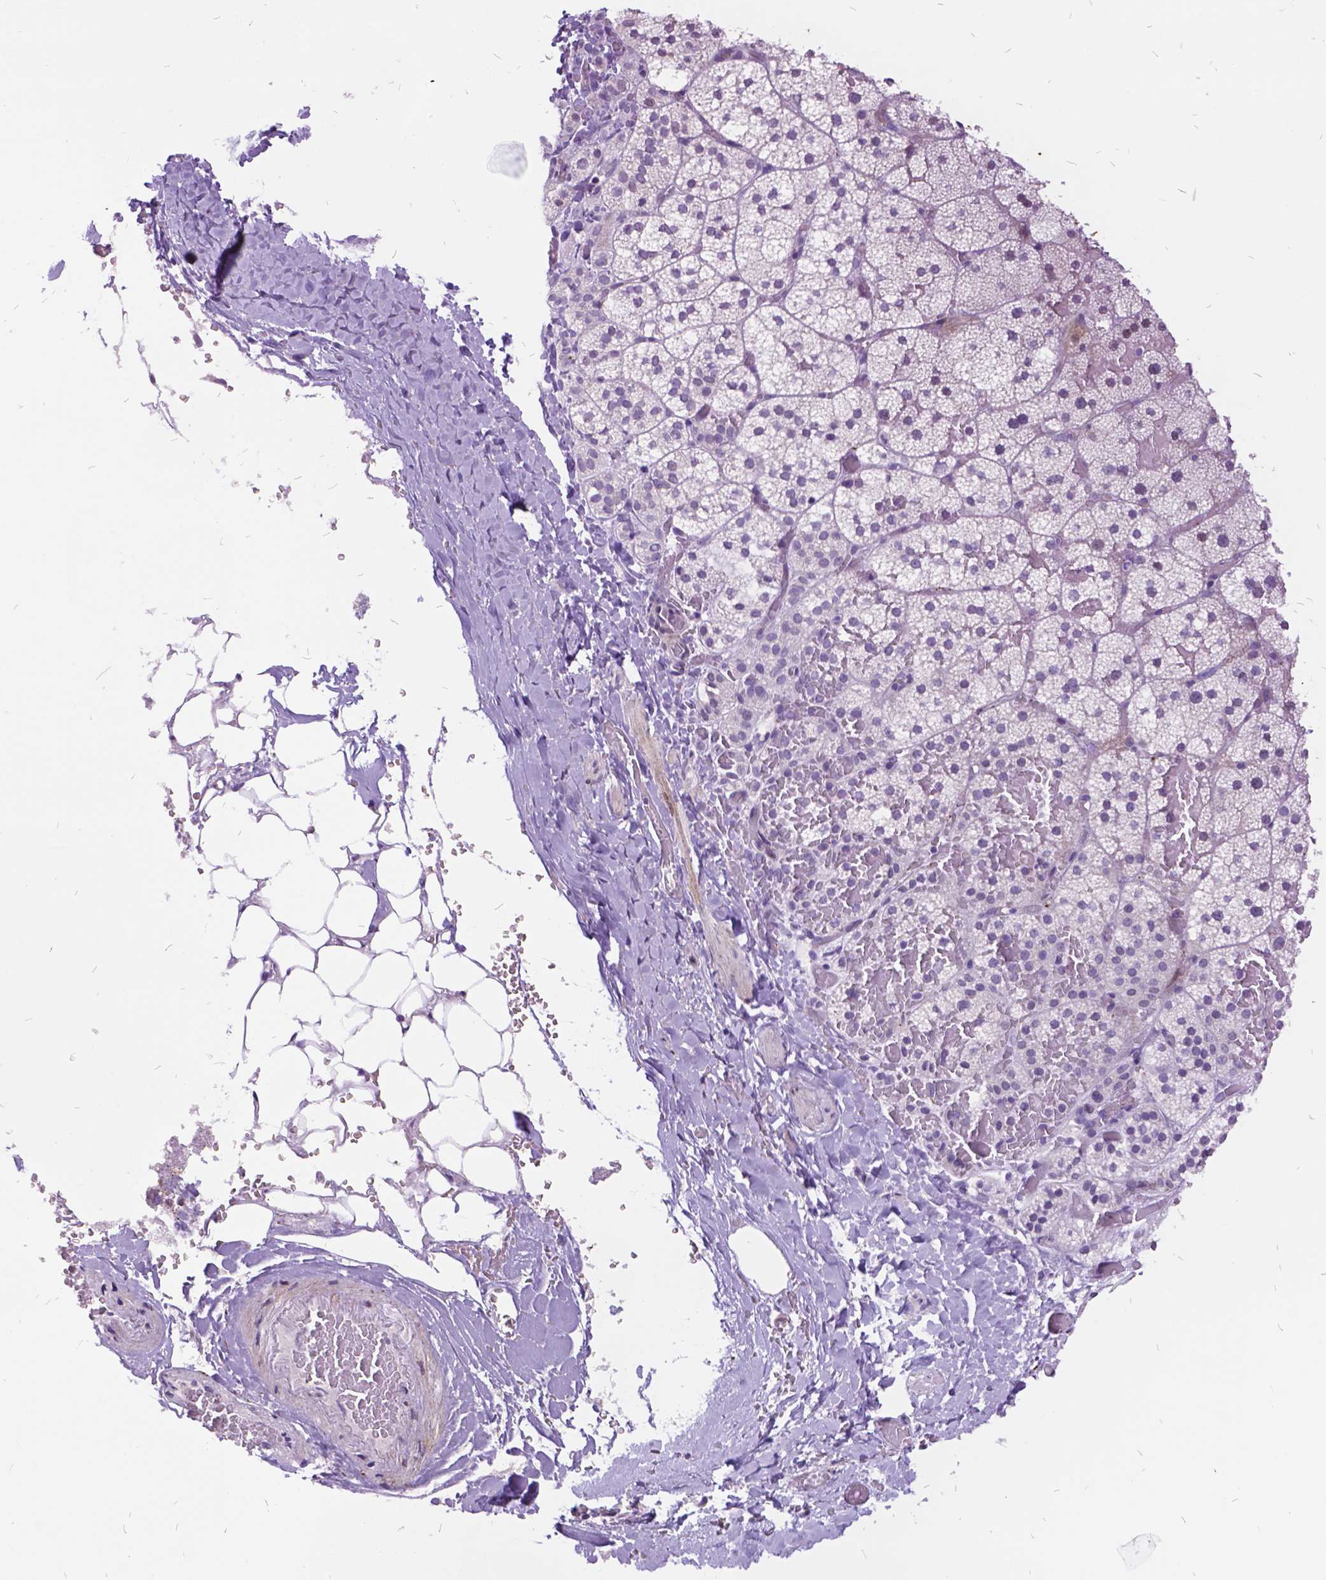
{"staining": {"intensity": "strong", "quantity": "<25%", "location": "cytoplasmic/membranous"}, "tissue": "adrenal gland", "cell_type": "Glandular cells", "image_type": "normal", "snomed": [{"axis": "morphology", "description": "Normal tissue, NOS"}, {"axis": "topography", "description": "Adrenal gland"}], "caption": "This photomicrograph shows IHC staining of unremarkable human adrenal gland, with medium strong cytoplasmic/membranous positivity in approximately <25% of glandular cells.", "gene": "ITGB6", "patient": {"sex": "male", "age": 53}}